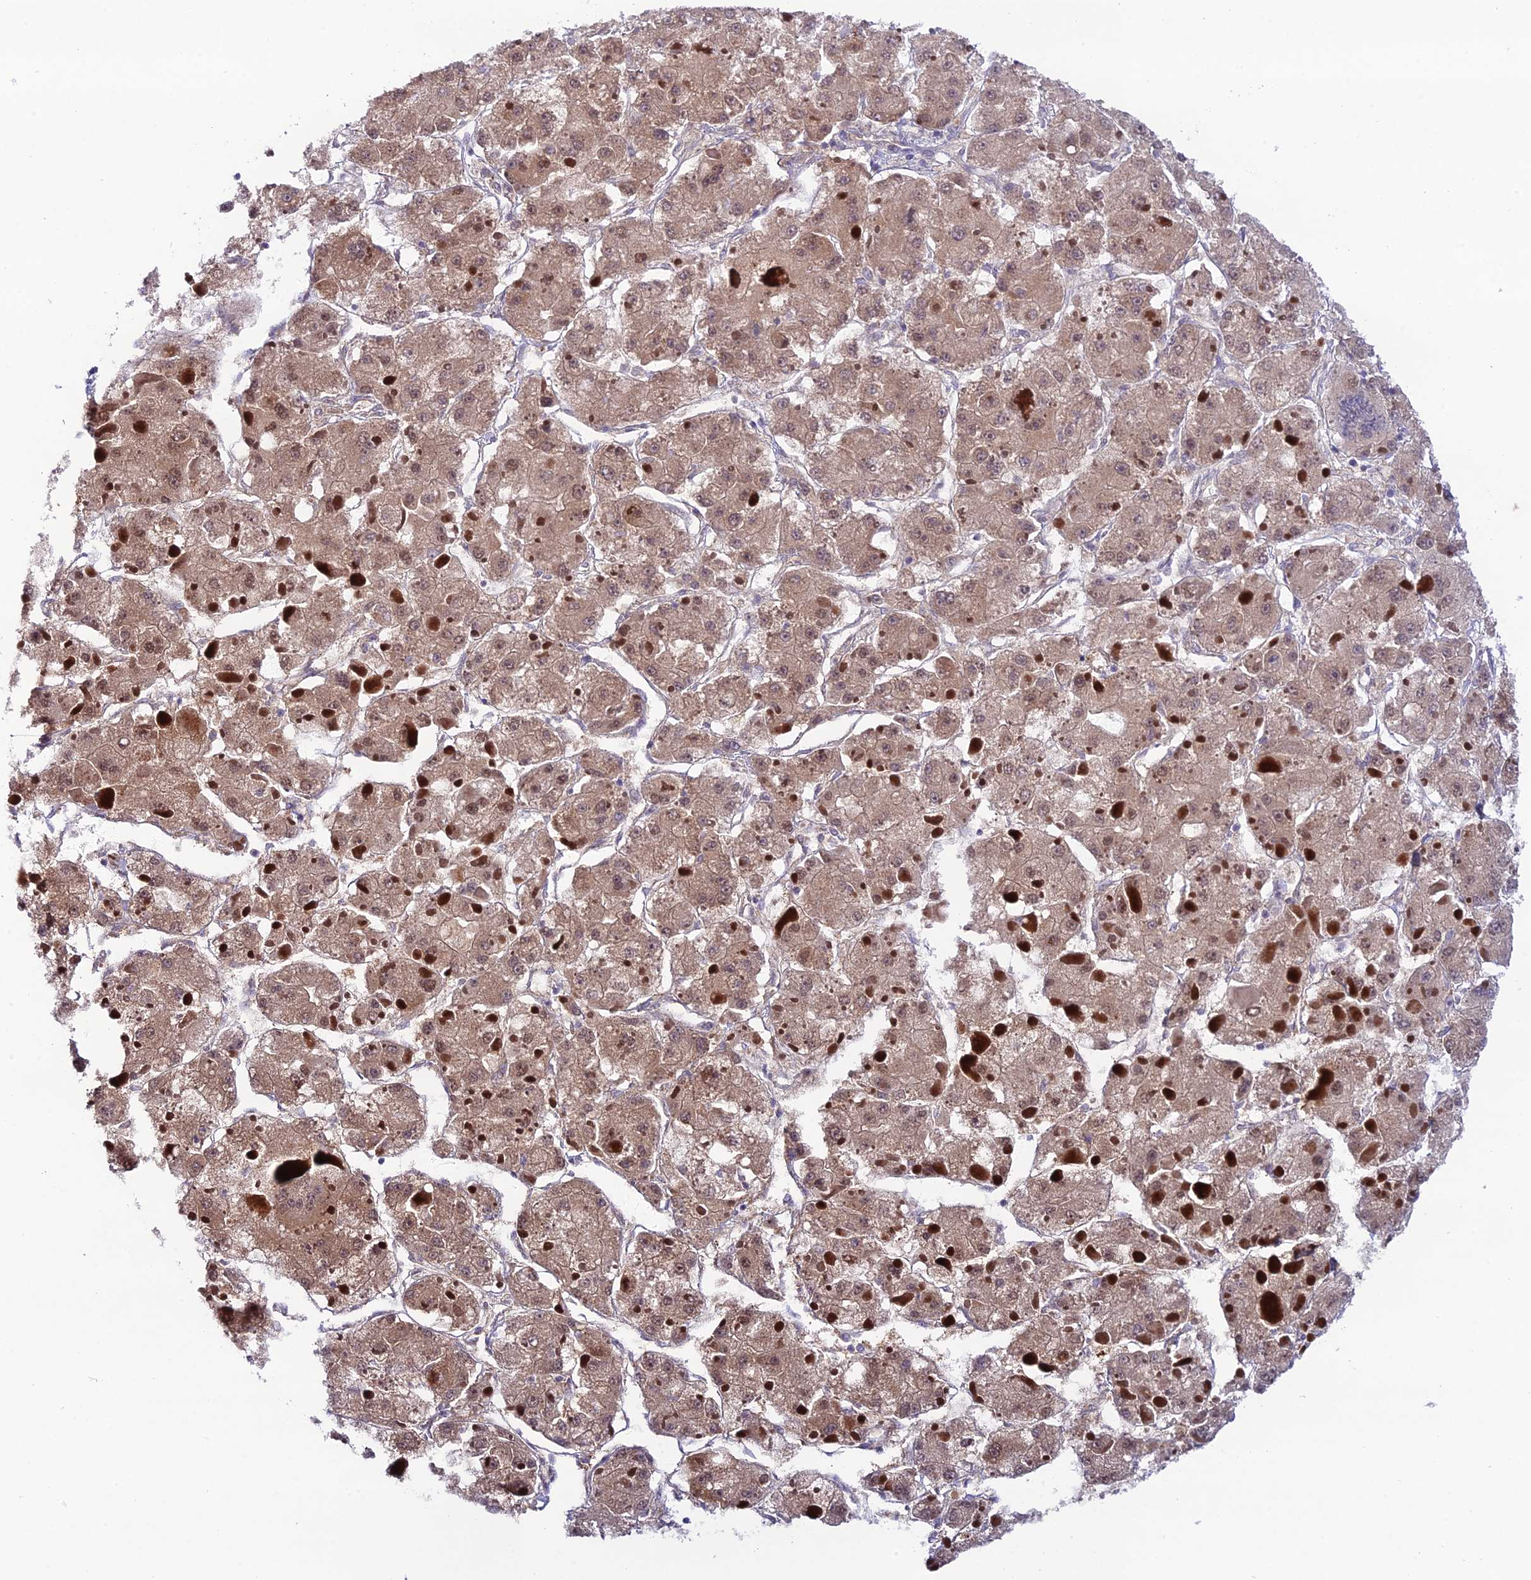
{"staining": {"intensity": "weak", "quantity": ">75%", "location": "cytoplasmic/membranous"}, "tissue": "liver cancer", "cell_type": "Tumor cells", "image_type": "cancer", "snomed": [{"axis": "morphology", "description": "Carcinoma, Hepatocellular, NOS"}, {"axis": "topography", "description": "Liver"}], "caption": "Protein expression analysis of human liver cancer reveals weak cytoplasmic/membranous expression in about >75% of tumor cells.", "gene": "TRIM40", "patient": {"sex": "female", "age": 73}}